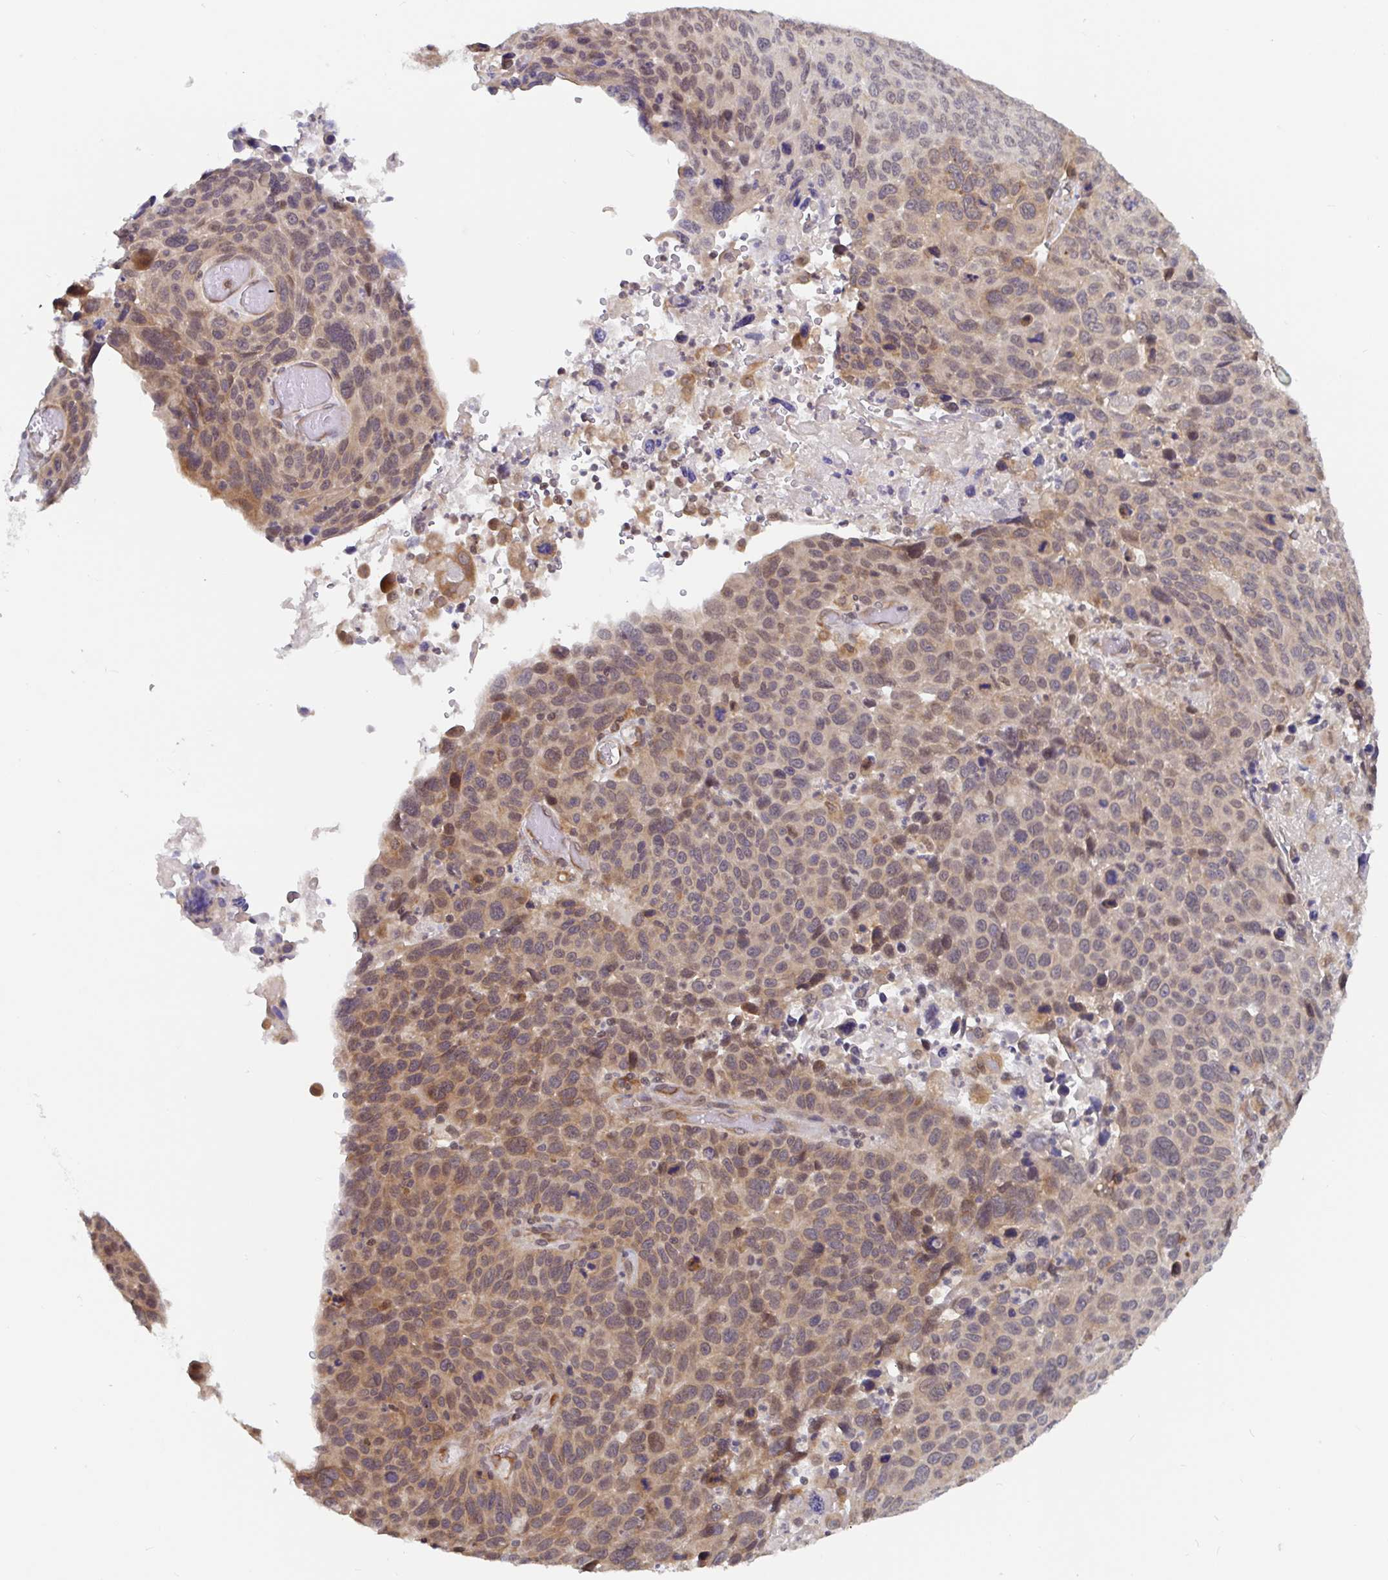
{"staining": {"intensity": "moderate", "quantity": "25%-75%", "location": "cytoplasmic/membranous,nuclear"}, "tissue": "lung cancer", "cell_type": "Tumor cells", "image_type": "cancer", "snomed": [{"axis": "morphology", "description": "Squamous cell carcinoma, NOS"}, {"axis": "topography", "description": "Lung"}], "caption": "Protein expression analysis of lung cancer exhibits moderate cytoplasmic/membranous and nuclear staining in approximately 25%-75% of tumor cells. The staining was performed using DAB (3,3'-diaminobenzidine), with brown indicating positive protein expression. Nuclei are stained blue with hematoxylin.", "gene": "ALG1", "patient": {"sex": "male", "age": 68}}